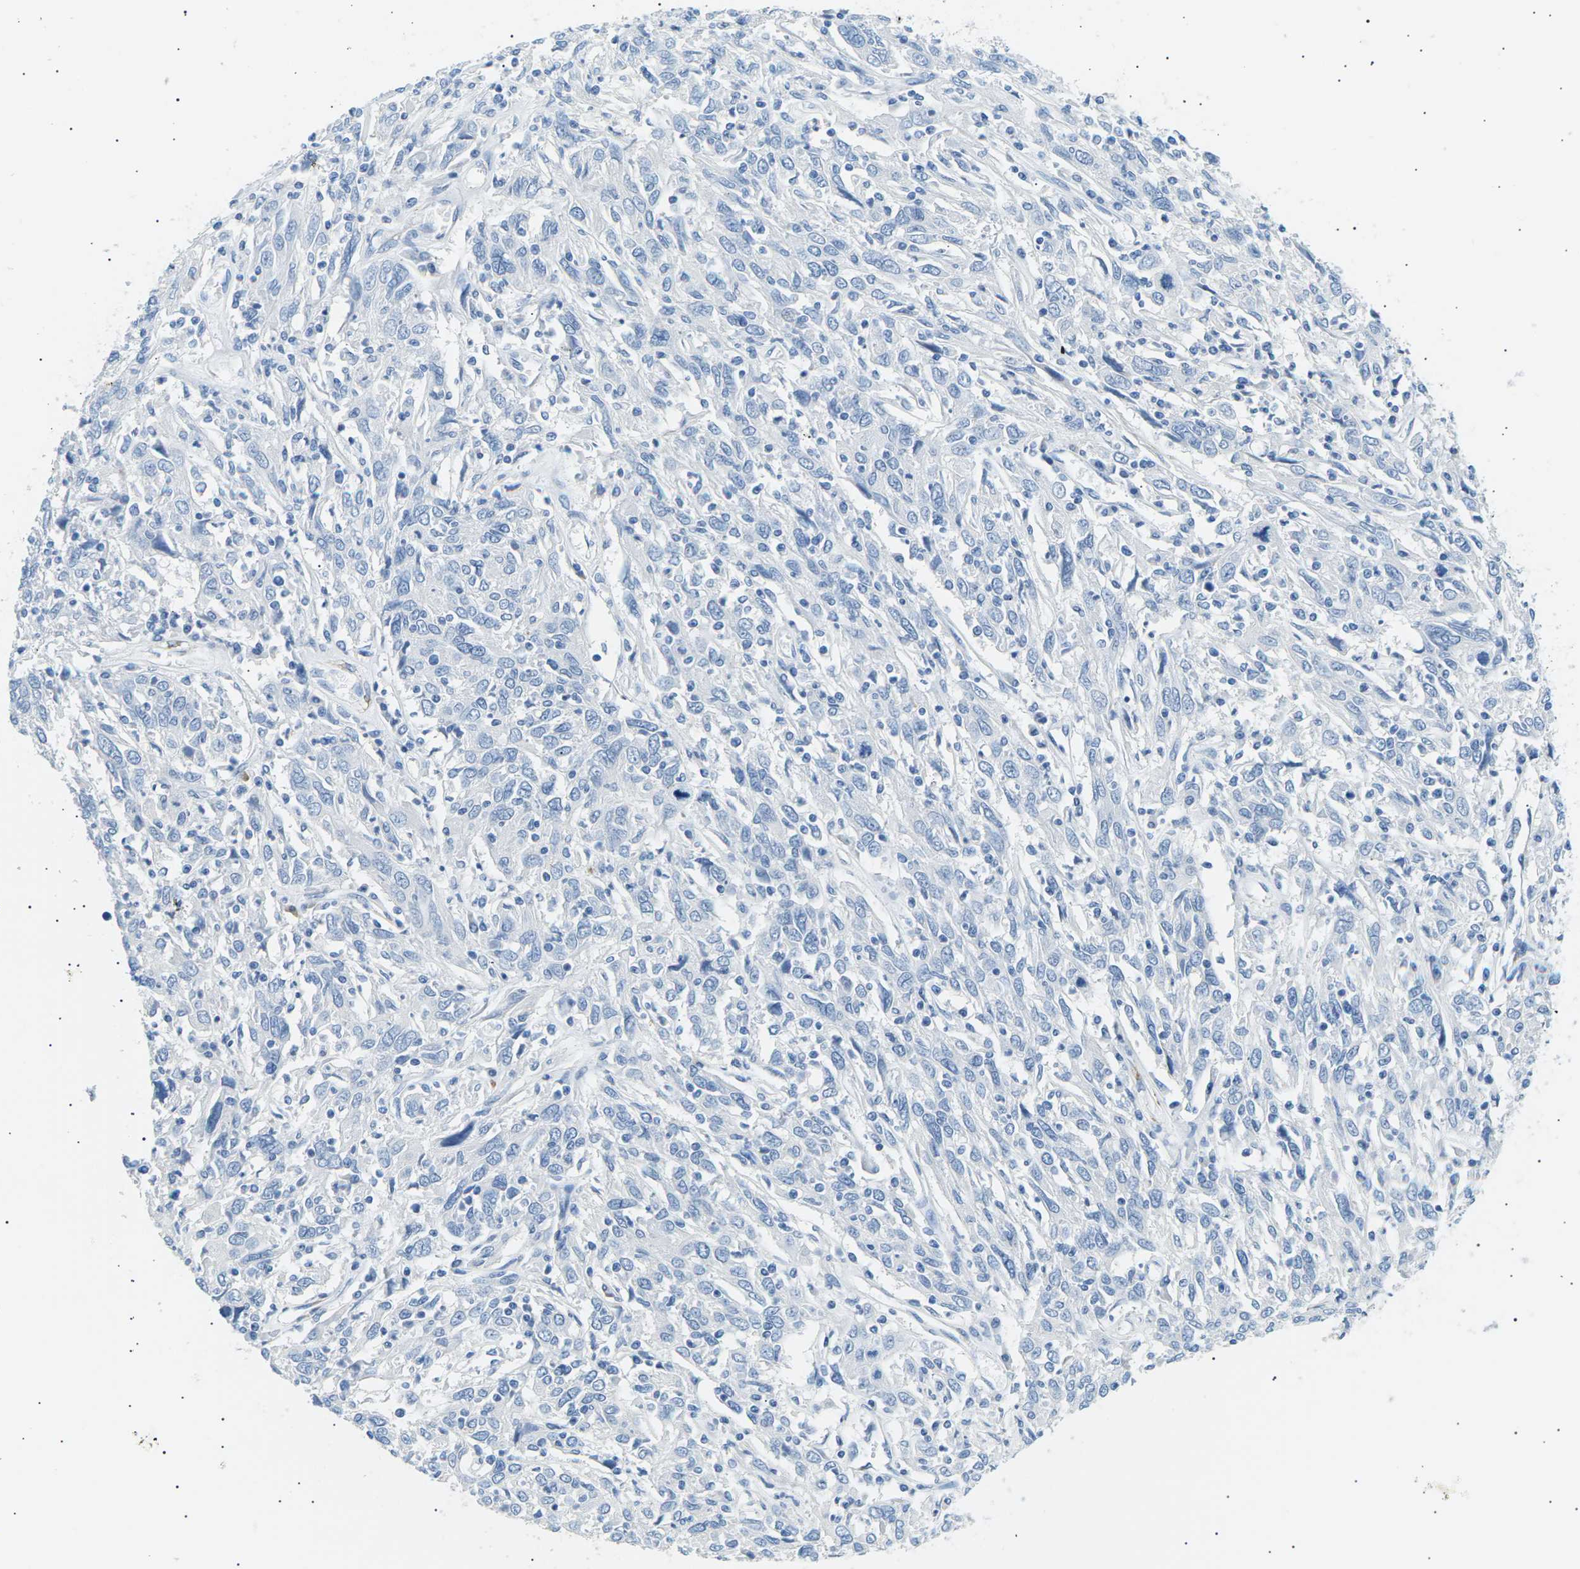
{"staining": {"intensity": "negative", "quantity": "none", "location": "none"}, "tissue": "cervical cancer", "cell_type": "Tumor cells", "image_type": "cancer", "snomed": [{"axis": "morphology", "description": "Squamous cell carcinoma, NOS"}, {"axis": "topography", "description": "Cervix"}], "caption": "The photomicrograph shows no staining of tumor cells in squamous cell carcinoma (cervical).", "gene": "SEPTIN5", "patient": {"sex": "female", "age": 46}}